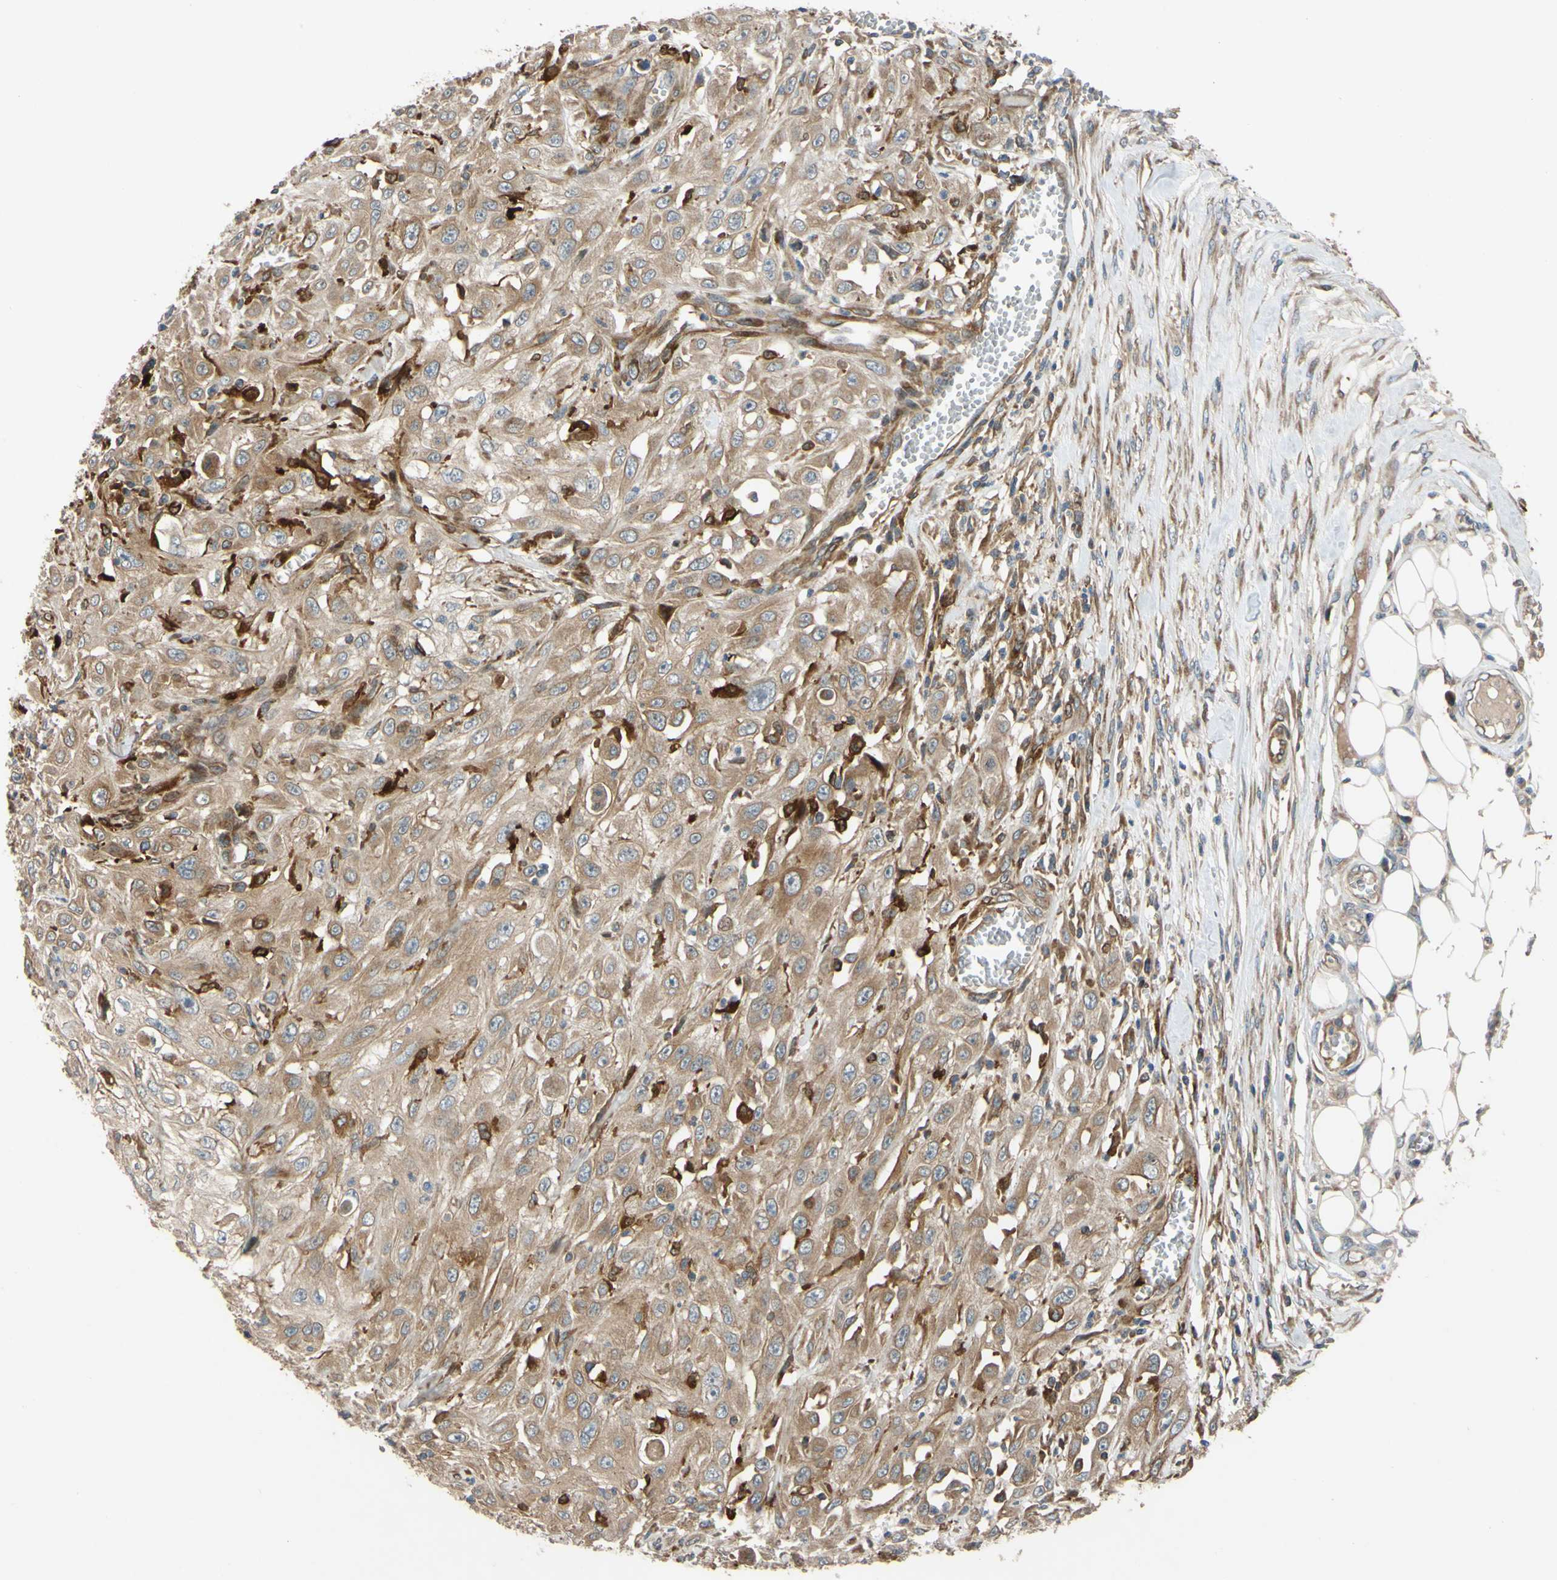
{"staining": {"intensity": "weak", "quantity": ">75%", "location": "cytoplasmic/membranous"}, "tissue": "skin cancer", "cell_type": "Tumor cells", "image_type": "cancer", "snomed": [{"axis": "morphology", "description": "Squamous cell carcinoma, NOS"}, {"axis": "morphology", "description": "Squamous cell carcinoma, metastatic, NOS"}, {"axis": "topography", "description": "Skin"}, {"axis": "topography", "description": "Lymph node"}], "caption": "Immunohistochemical staining of human skin cancer shows weak cytoplasmic/membranous protein expression in approximately >75% of tumor cells. (IHC, brightfield microscopy, high magnification).", "gene": "SPTLC1", "patient": {"sex": "male", "age": 75}}